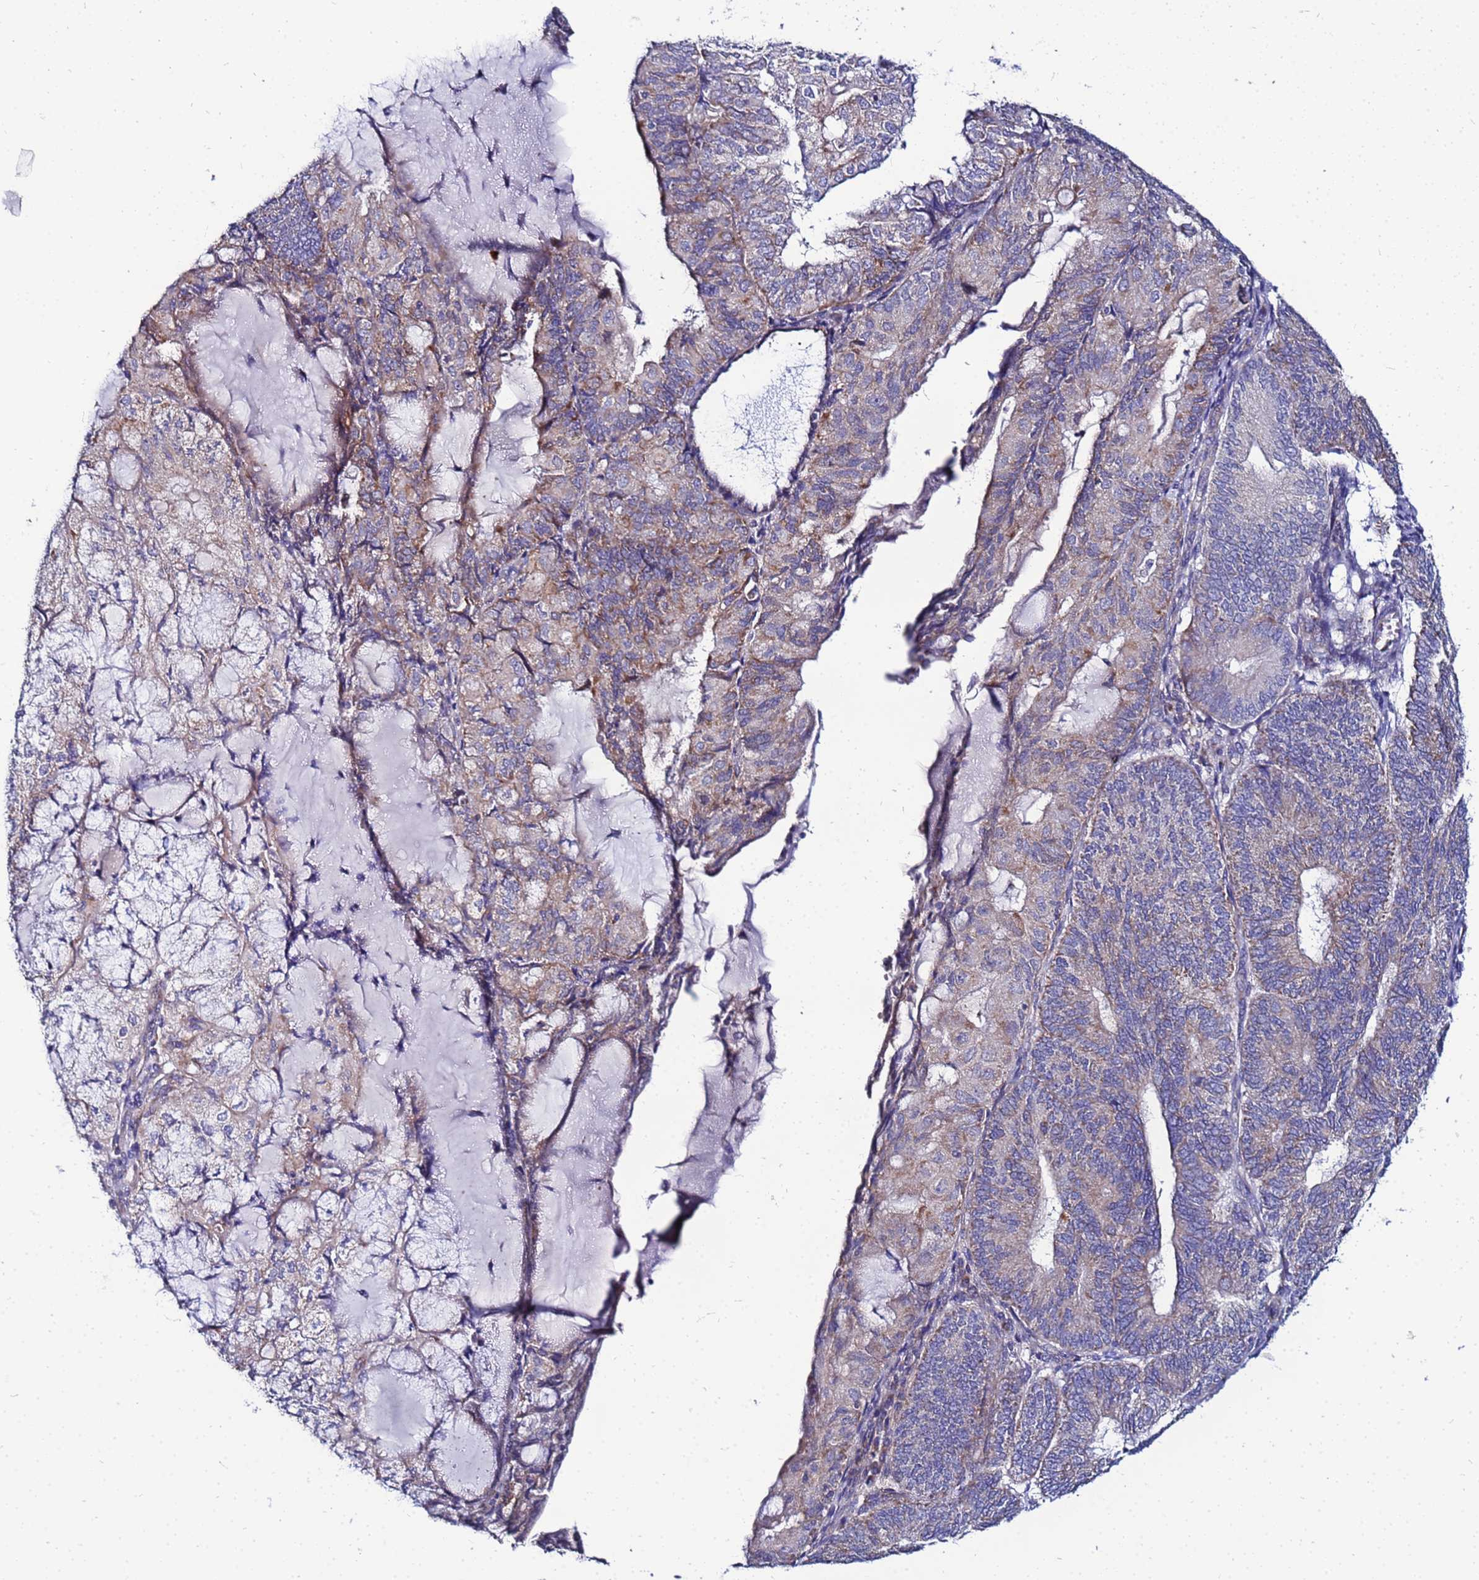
{"staining": {"intensity": "weak", "quantity": "25%-75%", "location": "cytoplasmic/membranous"}, "tissue": "endometrial cancer", "cell_type": "Tumor cells", "image_type": "cancer", "snomed": [{"axis": "morphology", "description": "Adenocarcinoma, NOS"}, {"axis": "topography", "description": "Endometrium"}], "caption": "Protein positivity by immunohistochemistry reveals weak cytoplasmic/membranous staining in about 25%-75% of tumor cells in adenocarcinoma (endometrial).", "gene": "FAHD2A", "patient": {"sex": "female", "age": 81}}